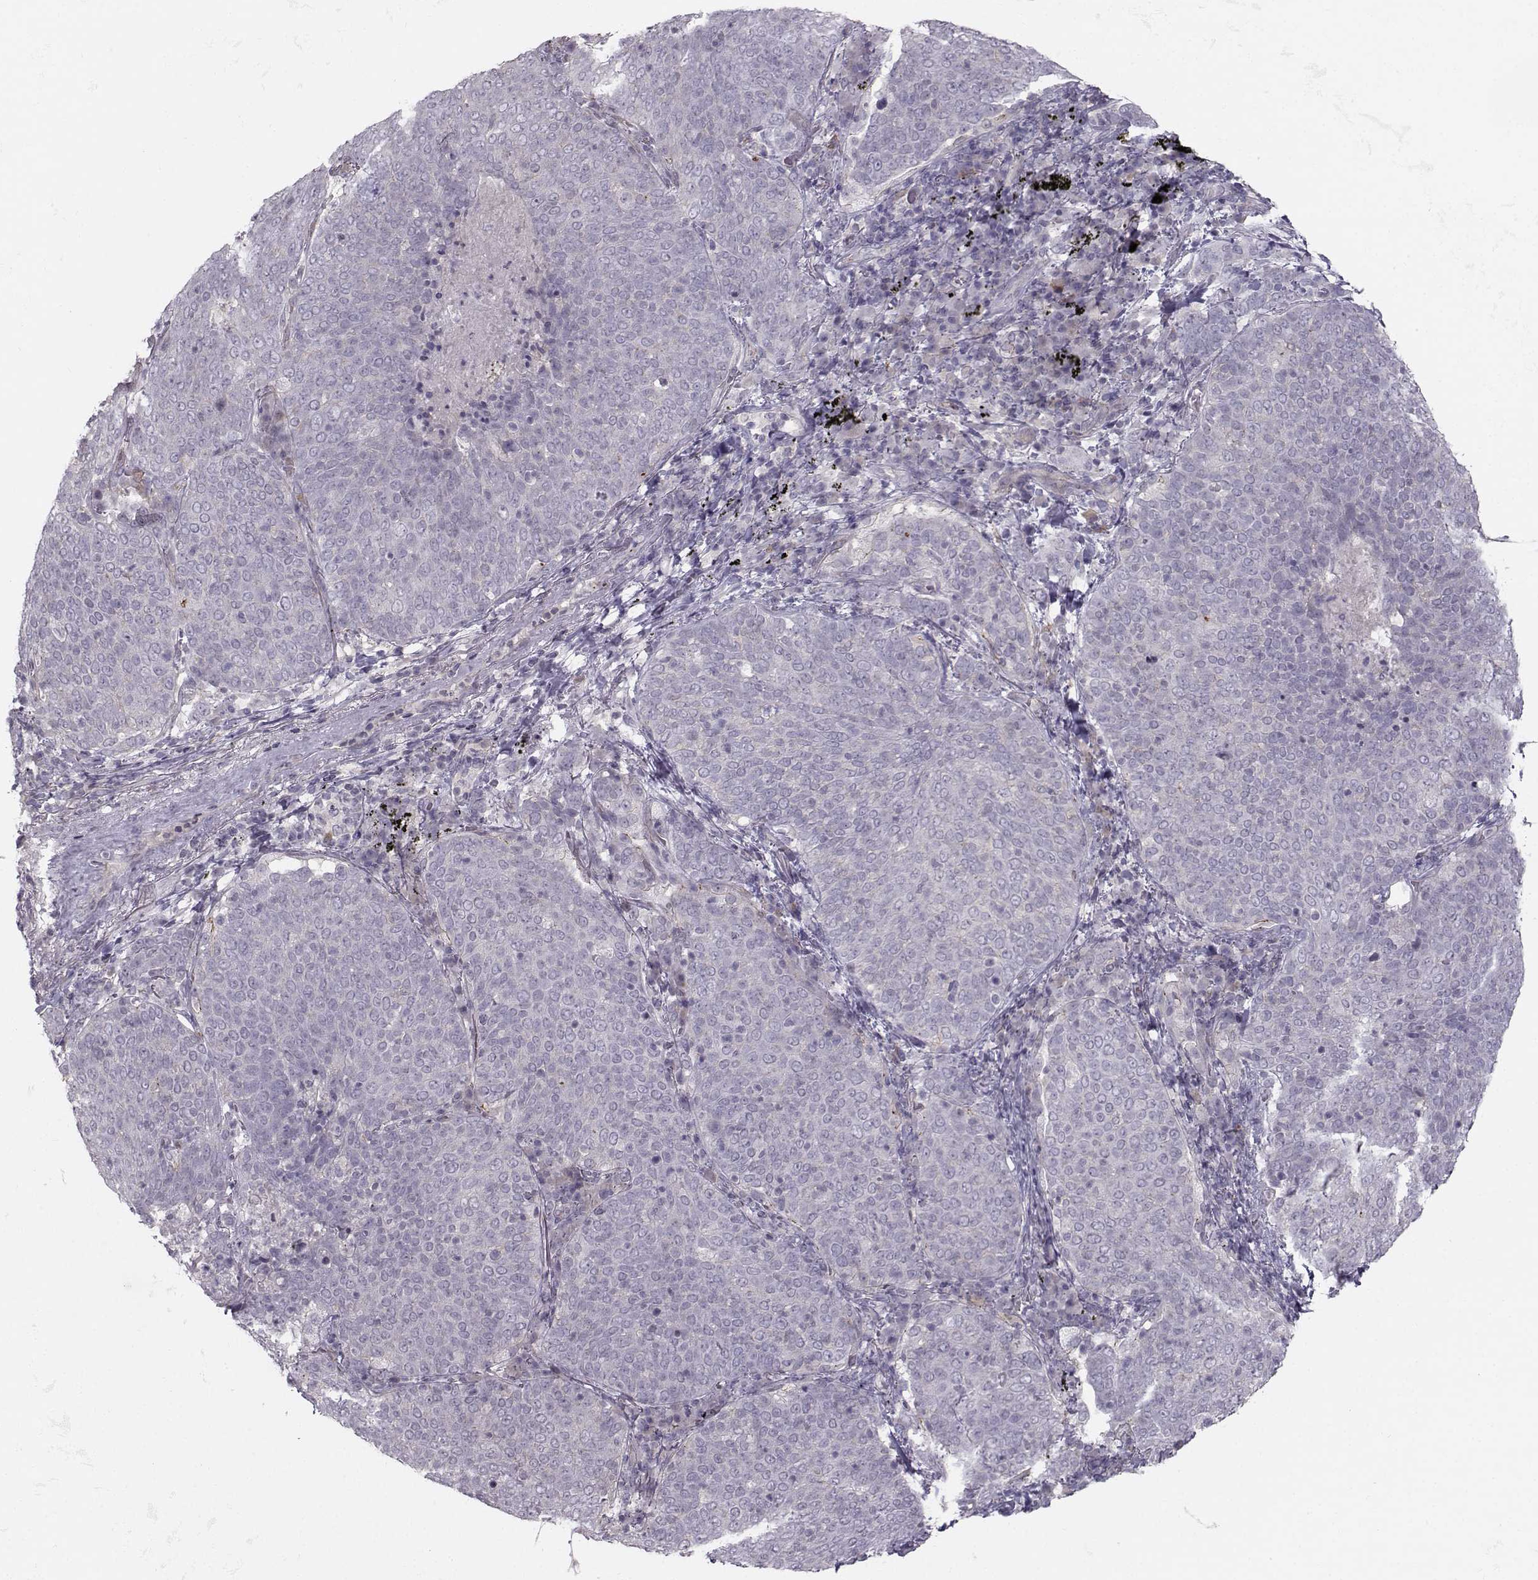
{"staining": {"intensity": "negative", "quantity": "none", "location": "none"}, "tissue": "lung cancer", "cell_type": "Tumor cells", "image_type": "cancer", "snomed": [{"axis": "morphology", "description": "Squamous cell carcinoma, NOS"}, {"axis": "topography", "description": "Lung"}], "caption": "Tumor cells show no significant staining in lung cancer.", "gene": "MAST1", "patient": {"sex": "male", "age": 82}}